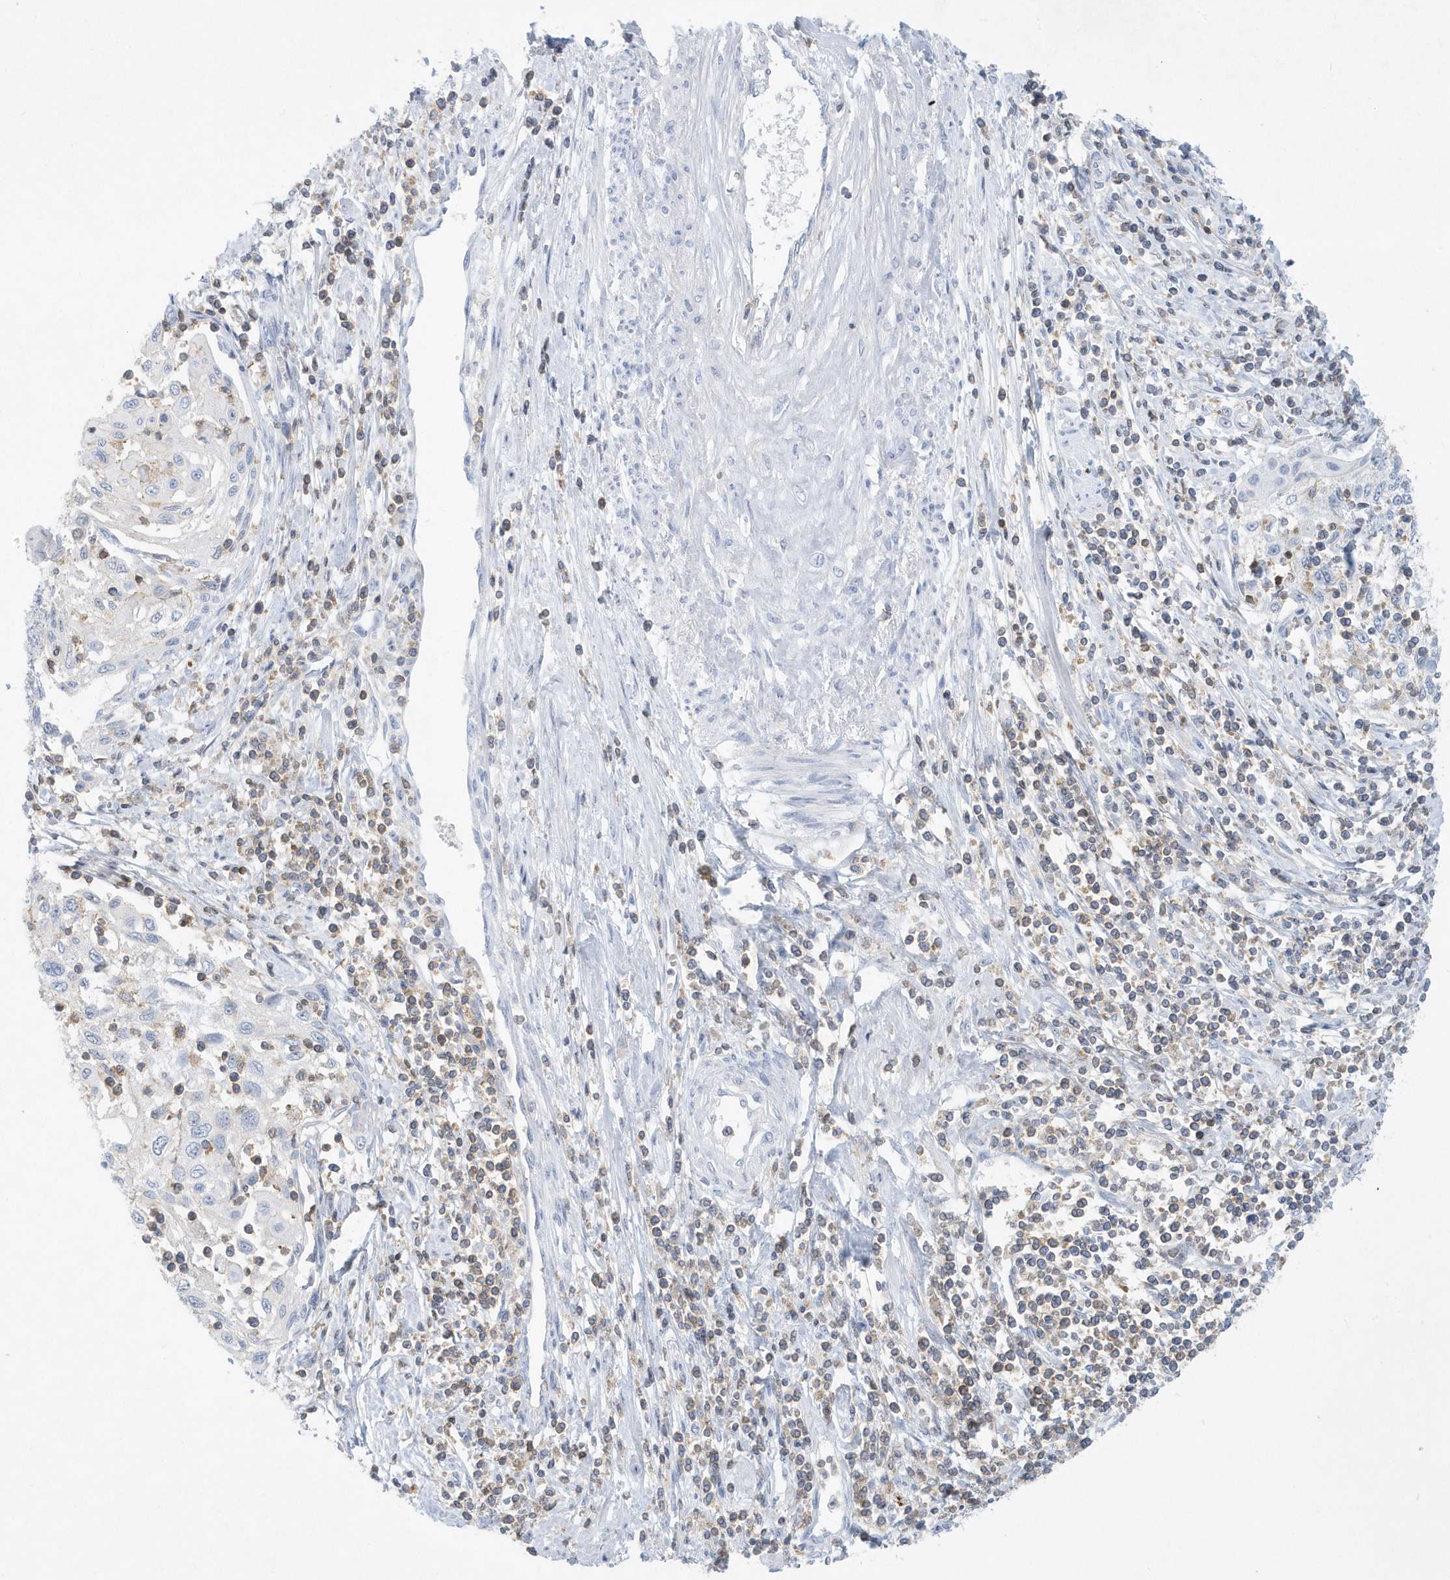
{"staining": {"intensity": "negative", "quantity": "none", "location": "none"}, "tissue": "cervical cancer", "cell_type": "Tumor cells", "image_type": "cancer", "snomed": [{"axis": "morphology", "description": "Squamous cell carcinoma, NOS"}, {"axis": "topography", "description": "Cervix"}], "caption": "IHC image of neoplastic tissue: cervical cancer stained with DAB demonstrates no significant protein expression in tumor cells.", "gene": "PSD4", "patient": {"sex": "female", "age": 70}}